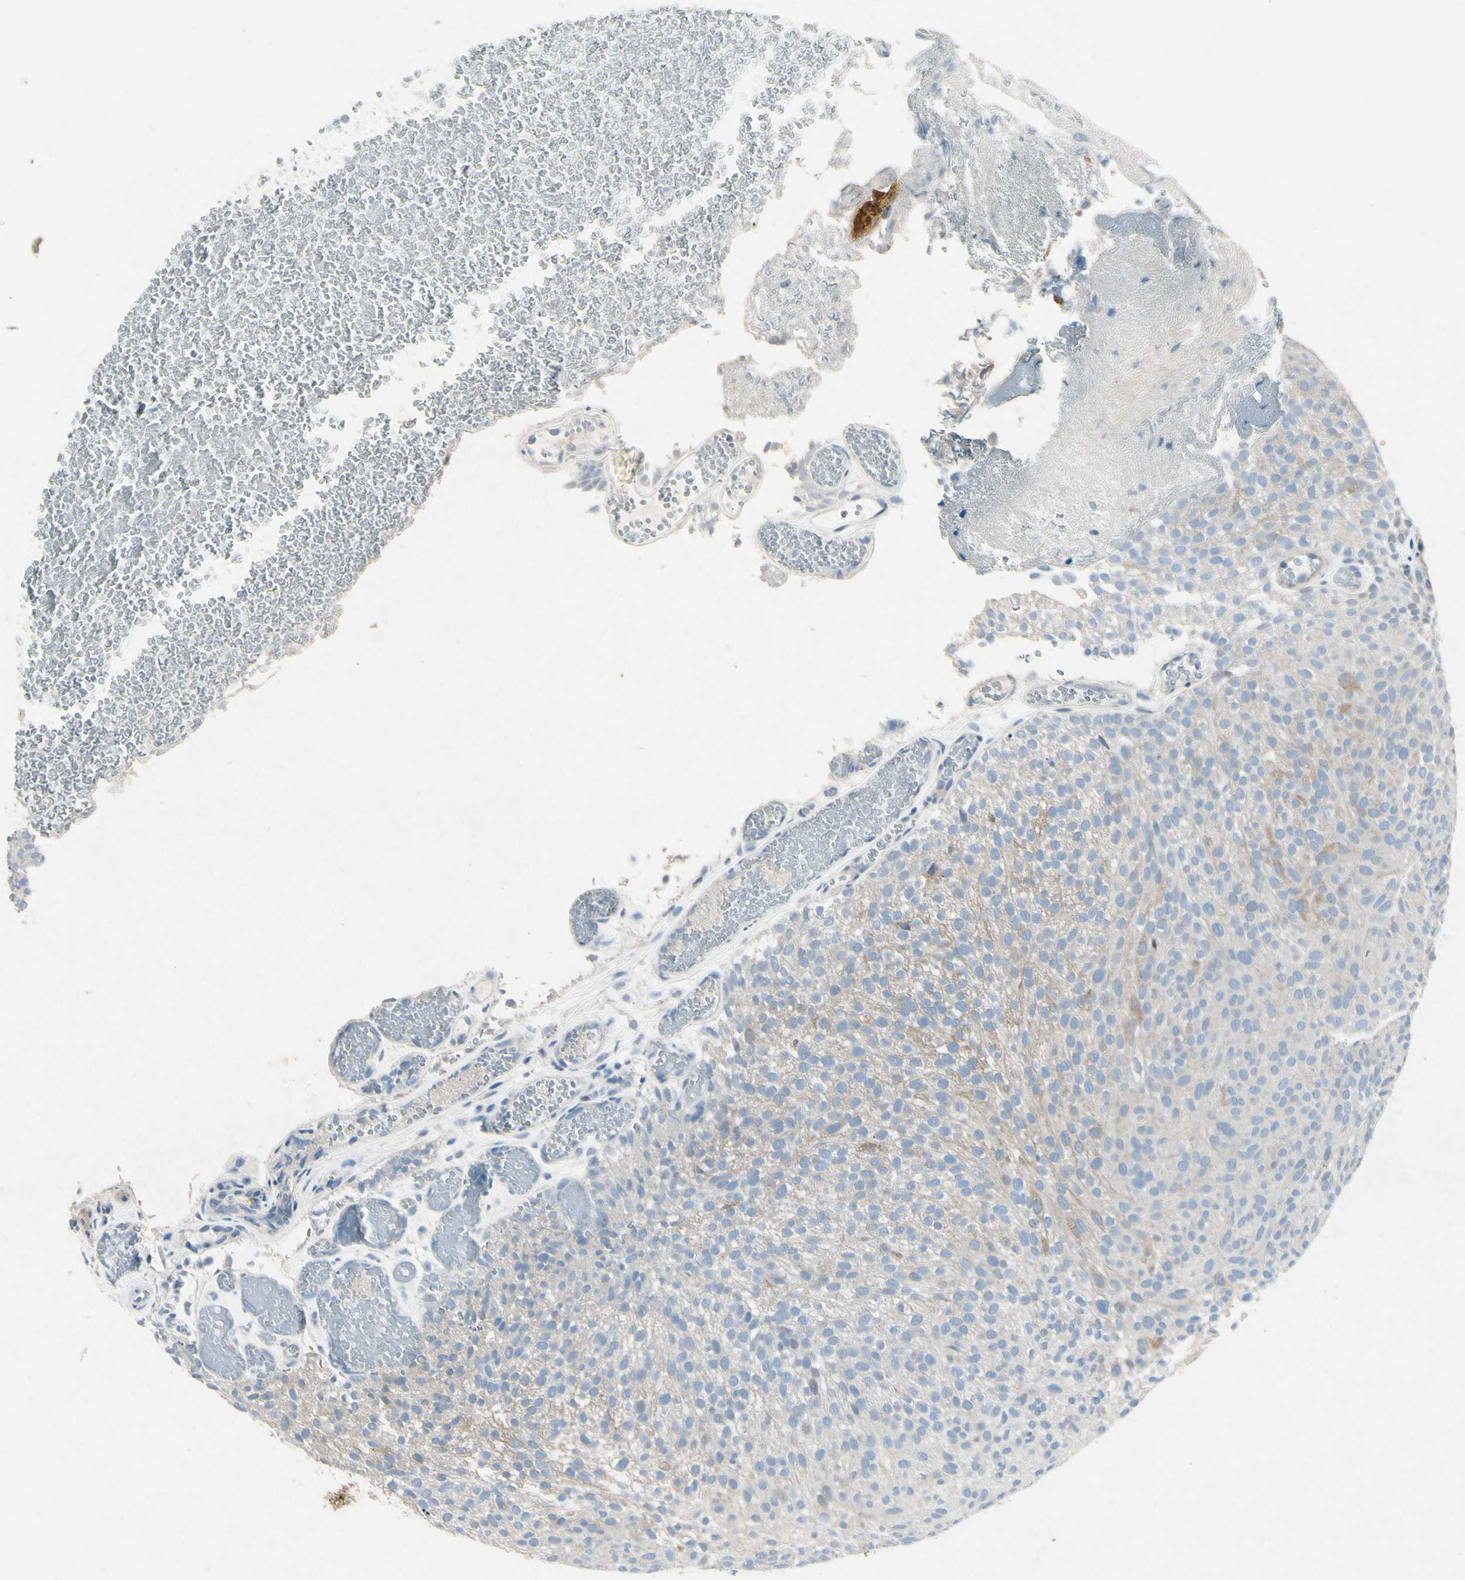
{"staining": {"intensity": "weak", "quantity": "25%-75%", "location": "cytoplasmic/membranous"}, "tissue": "urothelial cancer", "cell_type": "Tumor cells", "image_type": "cancer", "snomed": [{"axis": "morphology", "description": "Urothelial carcinoma, Low grade"}, {"axis": "topography", "description": "Urinary bladder"}], "caption": "DAB (3,3'-diaminobenzidine) immunohistochemical staining of low-grade urothelial carcinoma displays weak cytoplasmic/membranous protein expression in approximately 25%-75% of tumor cells.", "gene": "SNAP91", "patient": {"sex": "male", "age": 78}}